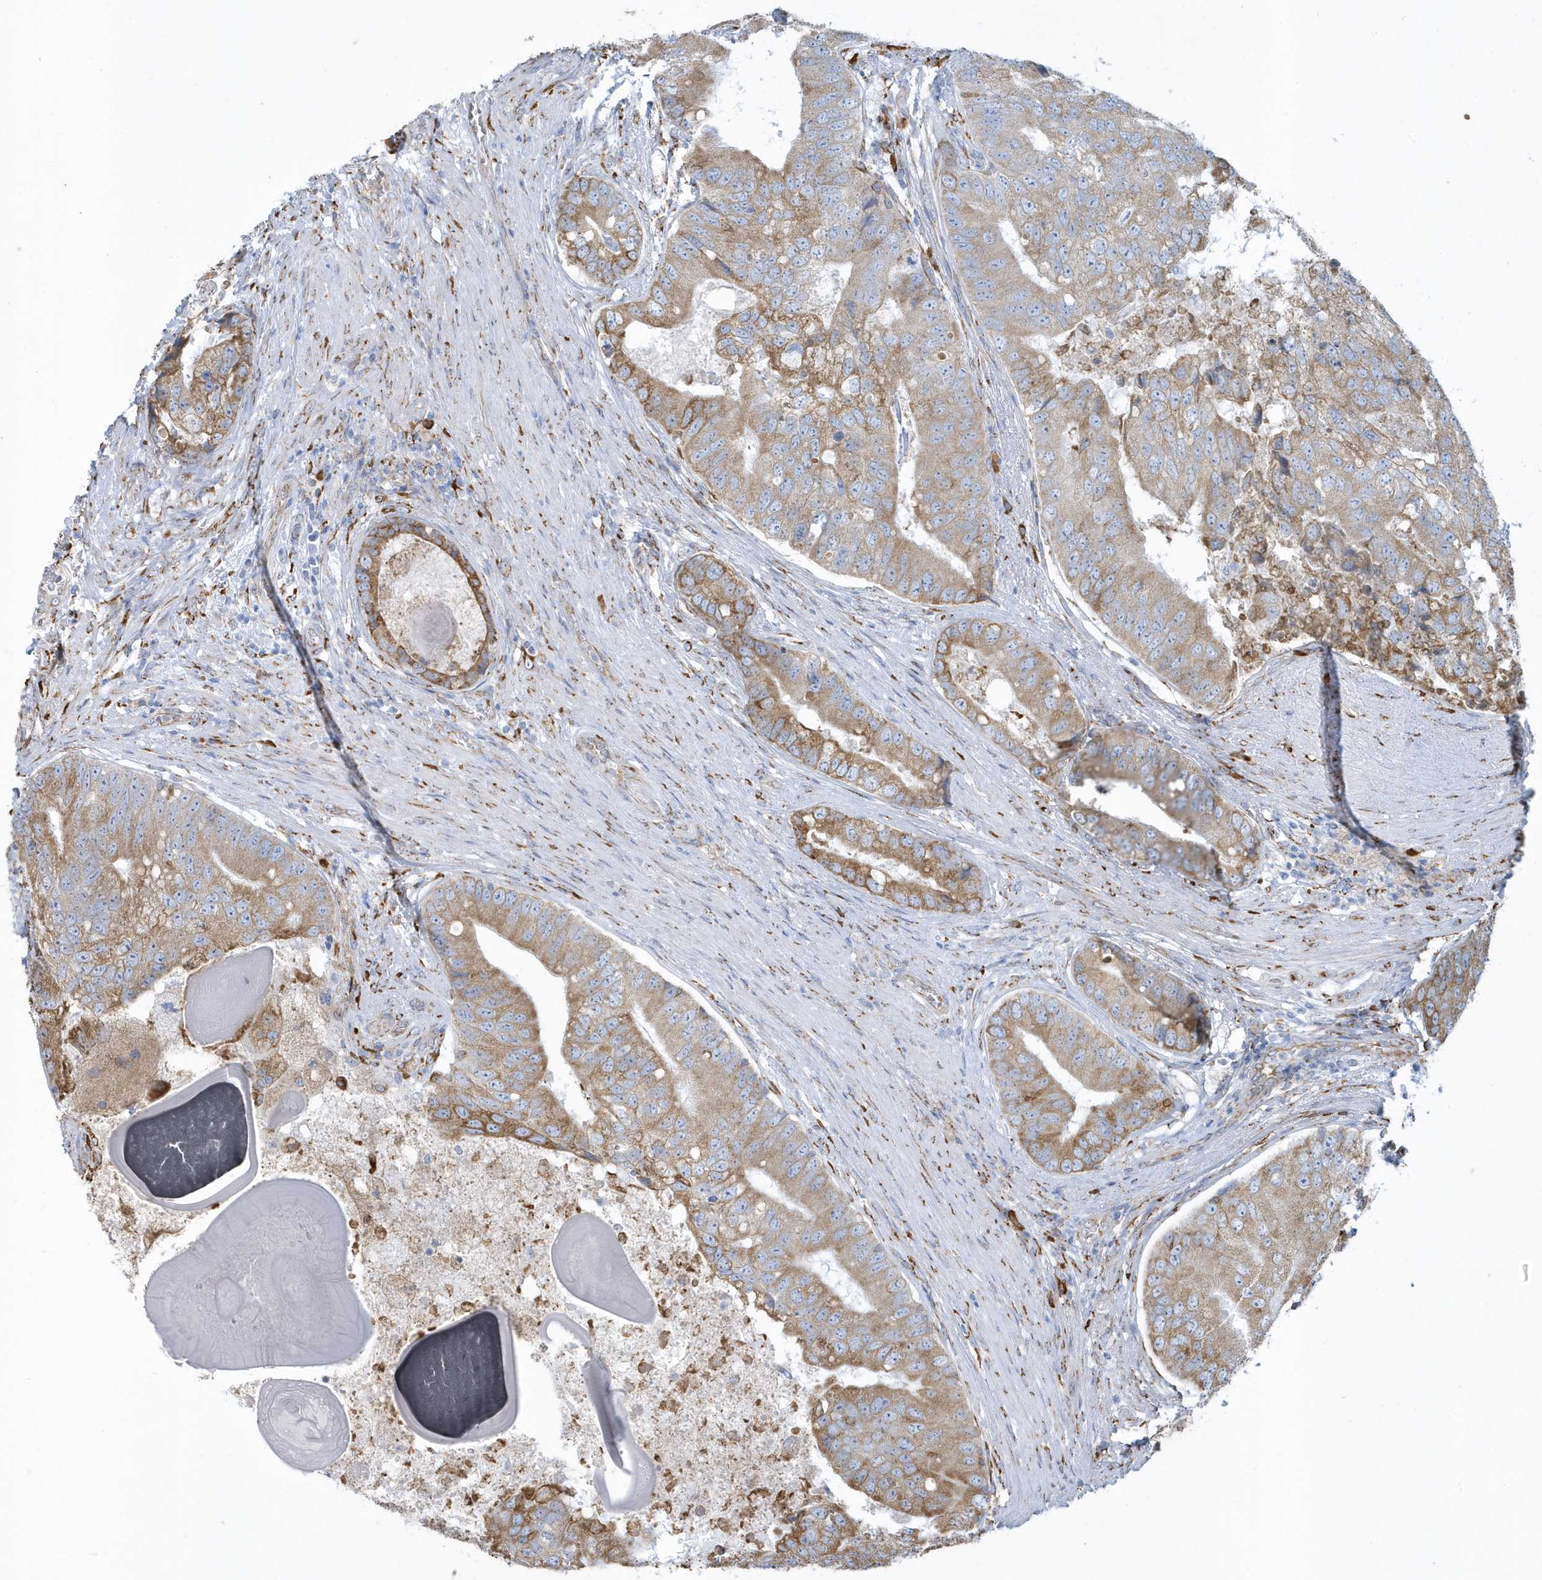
{"staining": {"intensity": "moderate", "quantity": ">75%", "location": "cytoplasmic/membranous"}, "tissue": "prostate cancer", "cell_type": "Tumor cells", "image_type": "cancer", "snomed": [{"axis": "morphology", "description": "Adenocarcinoma, High grade"}, {"axis": "topography", "description": "Prostate"}], "caption": "A brown stain labels moderate cytoplasmic/membranous expression of a protein in human prostate cancer (adenocarcinoma (high-grade)) tumor cells.", "gene": "DCAF1", "patient": {"sex": "male", "age": 70}}